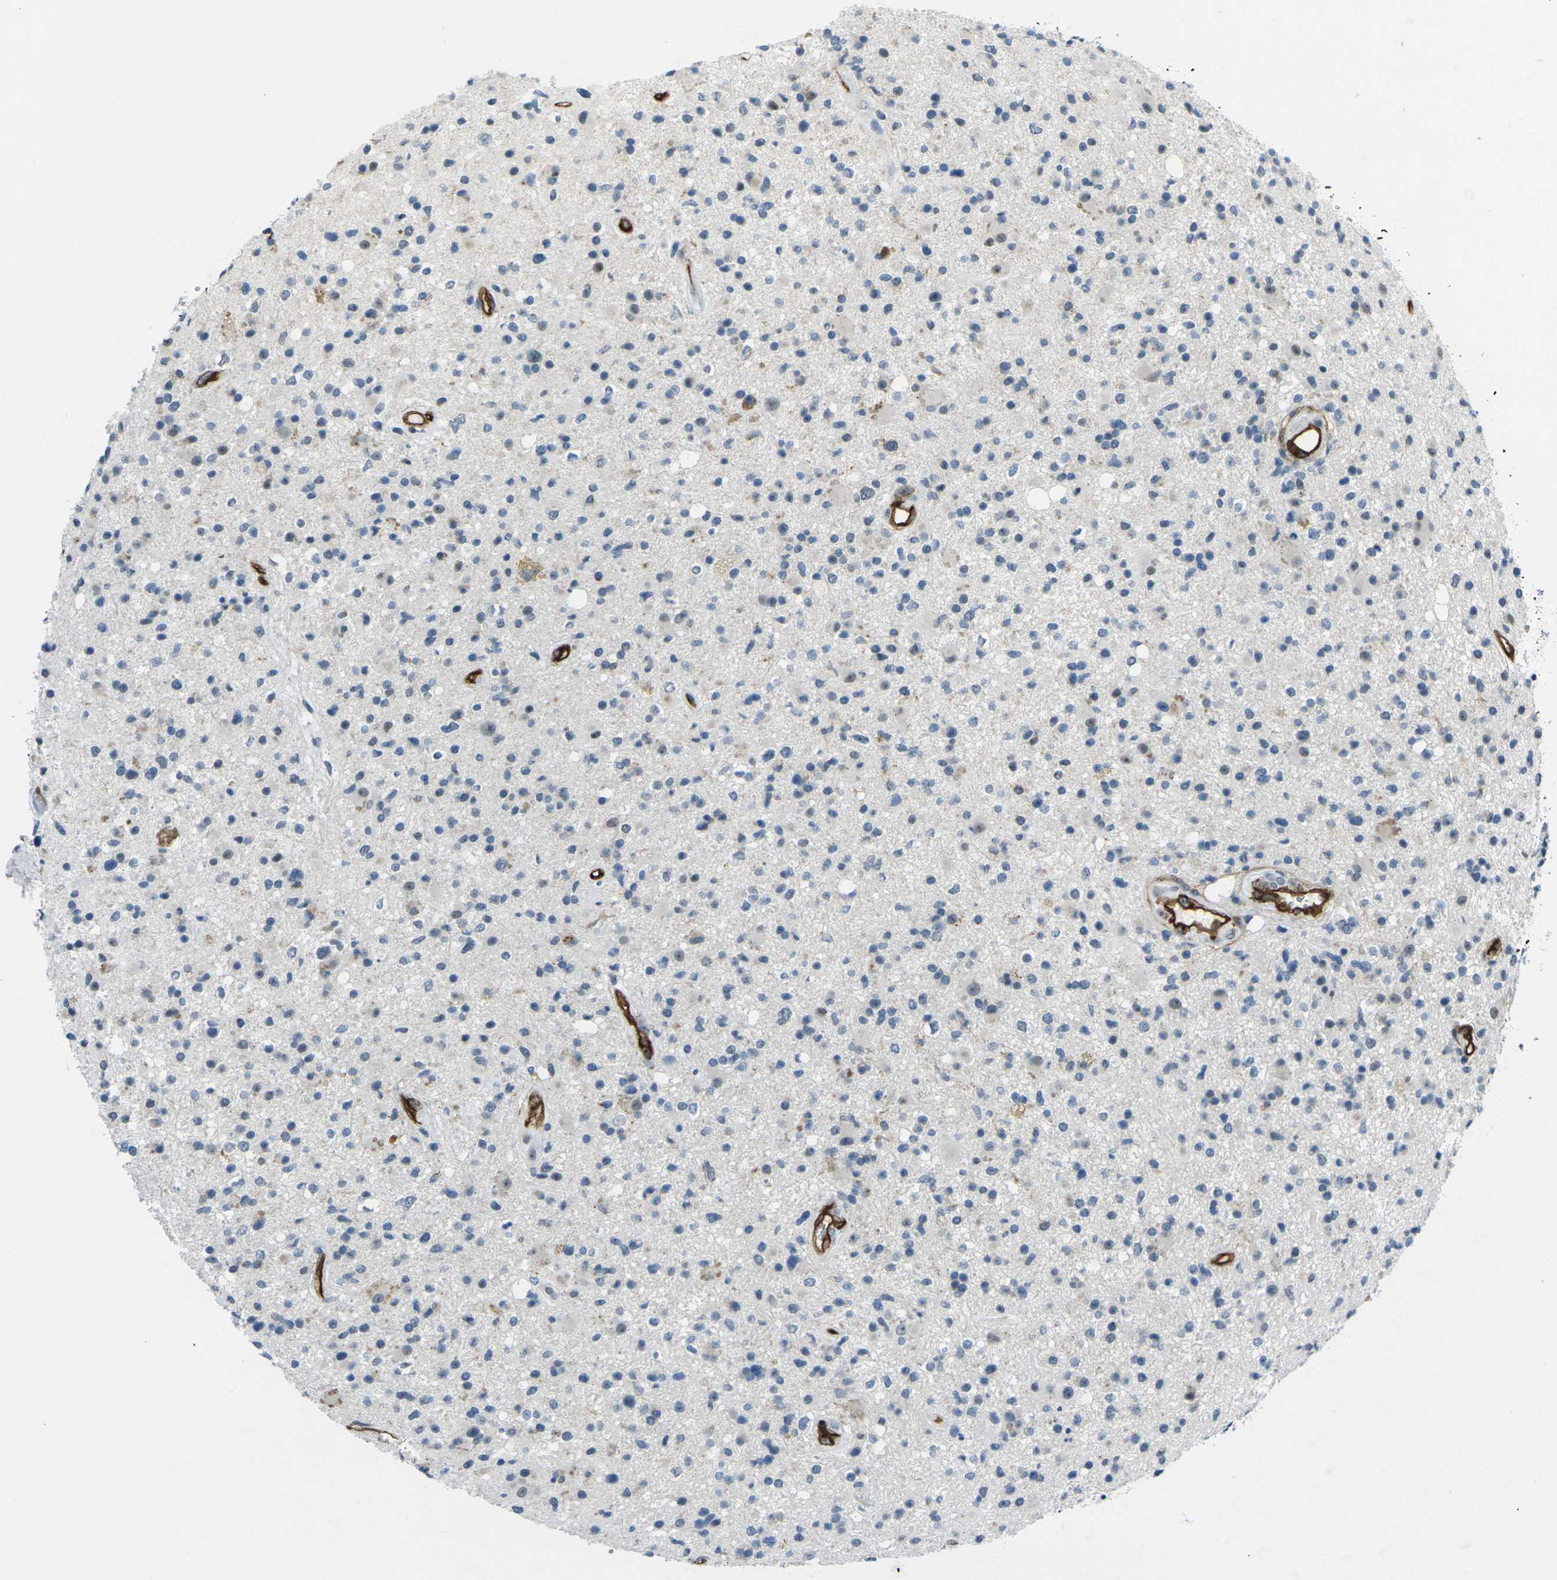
{"staining": {"intensity": "negative", "quantity": "none", "location": "none"}, "tissue": "glioma", "cell_type": "Tumor cells", "image_type": "cancer", "snomed": [{"axis": "morphology", "description": "Glioma, malignant, High grade"}, {"axis": "topography", "description": "Brain"}], "caption": "Immunohistochemistry (IHC) micrograph of neoplastic tissue: human malignant glioma (high-grade) stained with DAB (3,3'-diaminobenzidine) demonstrates no significant protein staining in tumor cells. Nuclei are stained in blue.", "gene": "HSPA12B", "patient": {"sex": "male", "age": 33}}